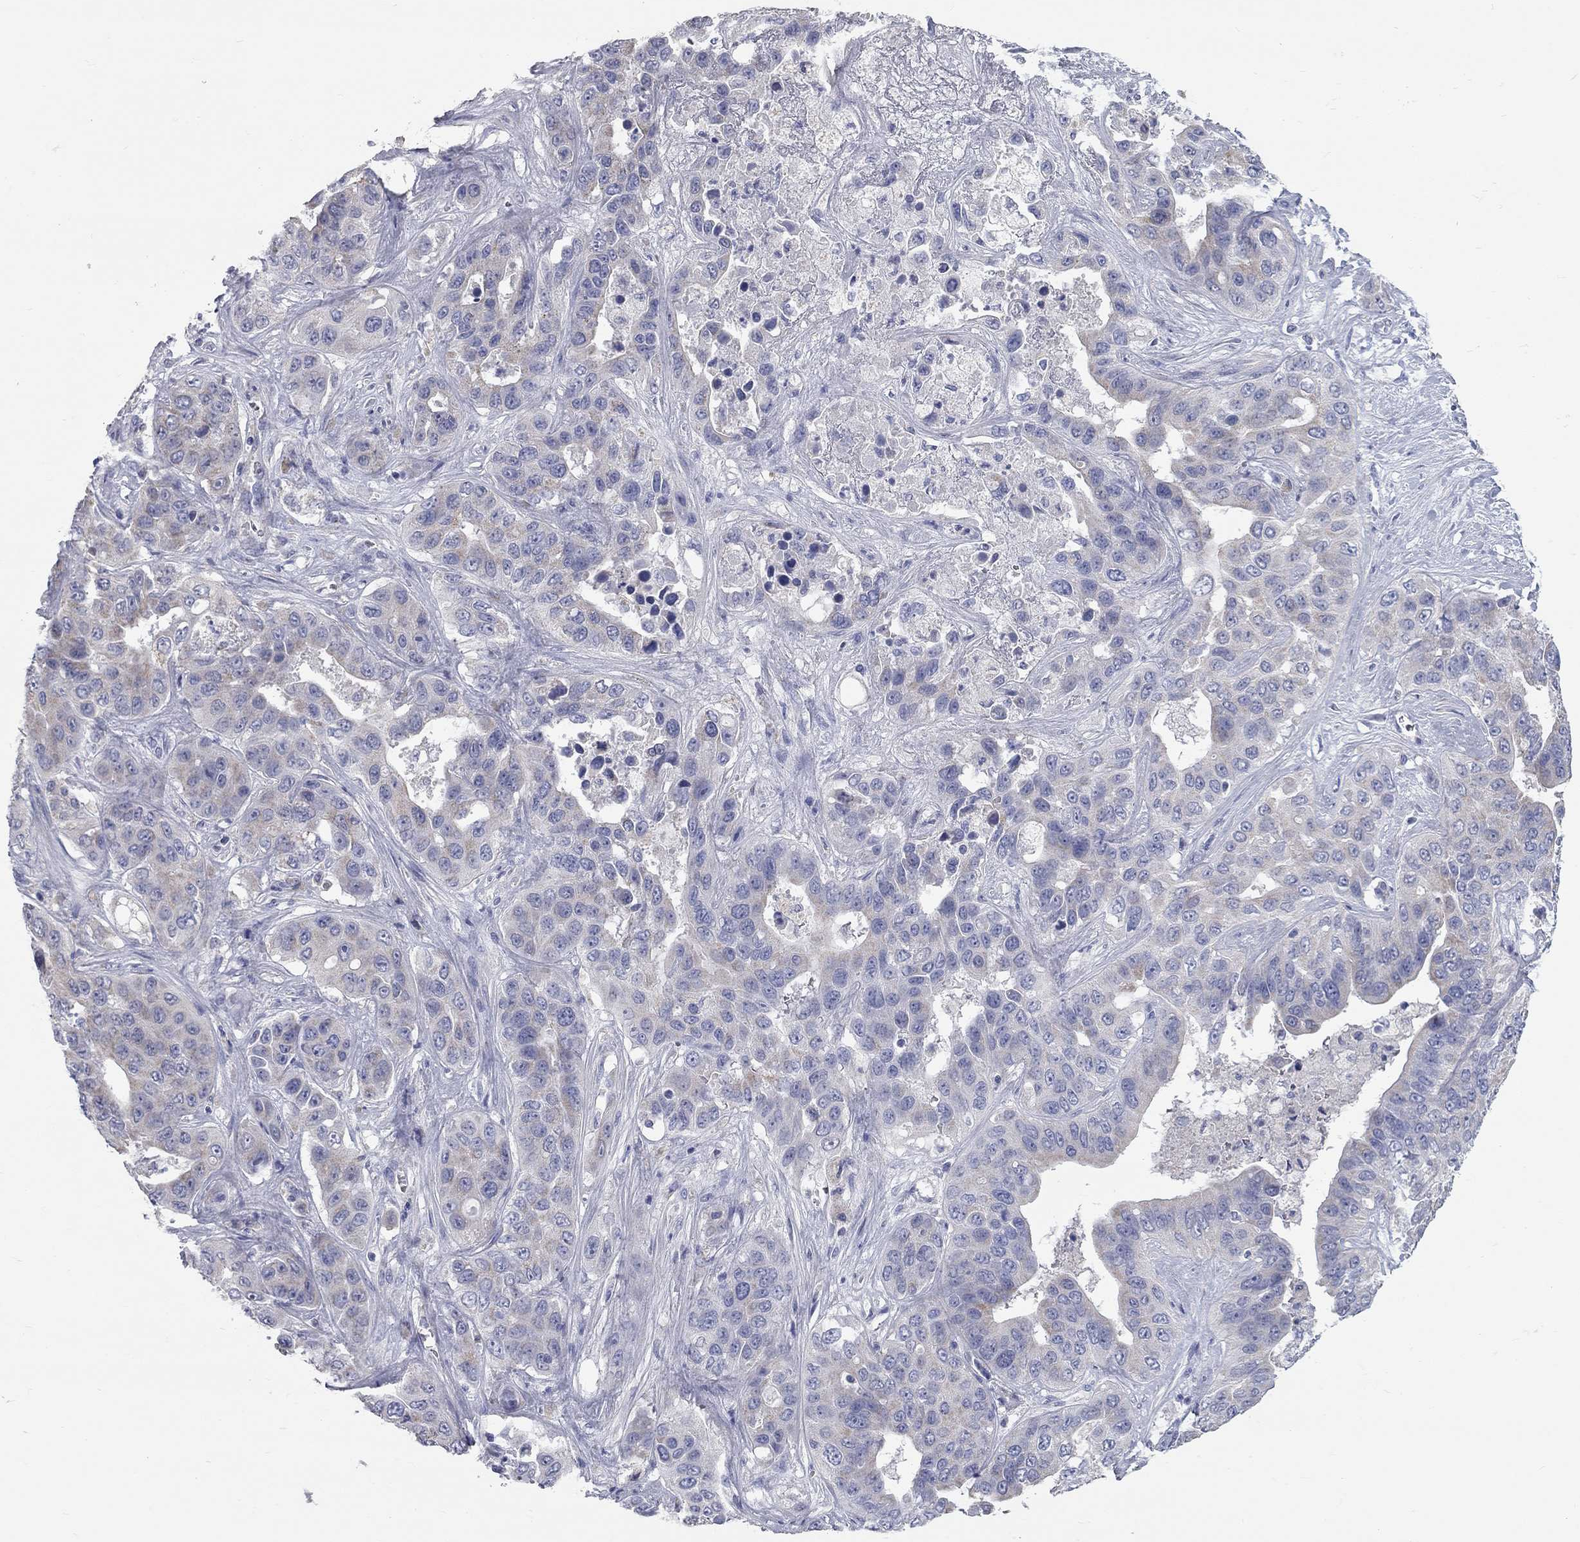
{"staining": {"intensity": "weak", "quantity": "<25%", "location": "cytoplasmic/membranous"}, "tissue": "liver cancer", "cell_type": "Tumor cells", "image_type": "cancer", "snomed": [{"axis": "morphology", "description": "Cholangiocarcinoma"}, {"axis": "topography", "description": "Liver"}], "caption": "A high-resolution histopathology image shows immunohistochemistry staining of liver cancer (cholangiocarcinoma), which exhibits no significant staining in tumor cells.", "gene": "CFAP161", "patient": {"sex": "female", "age": 52}}